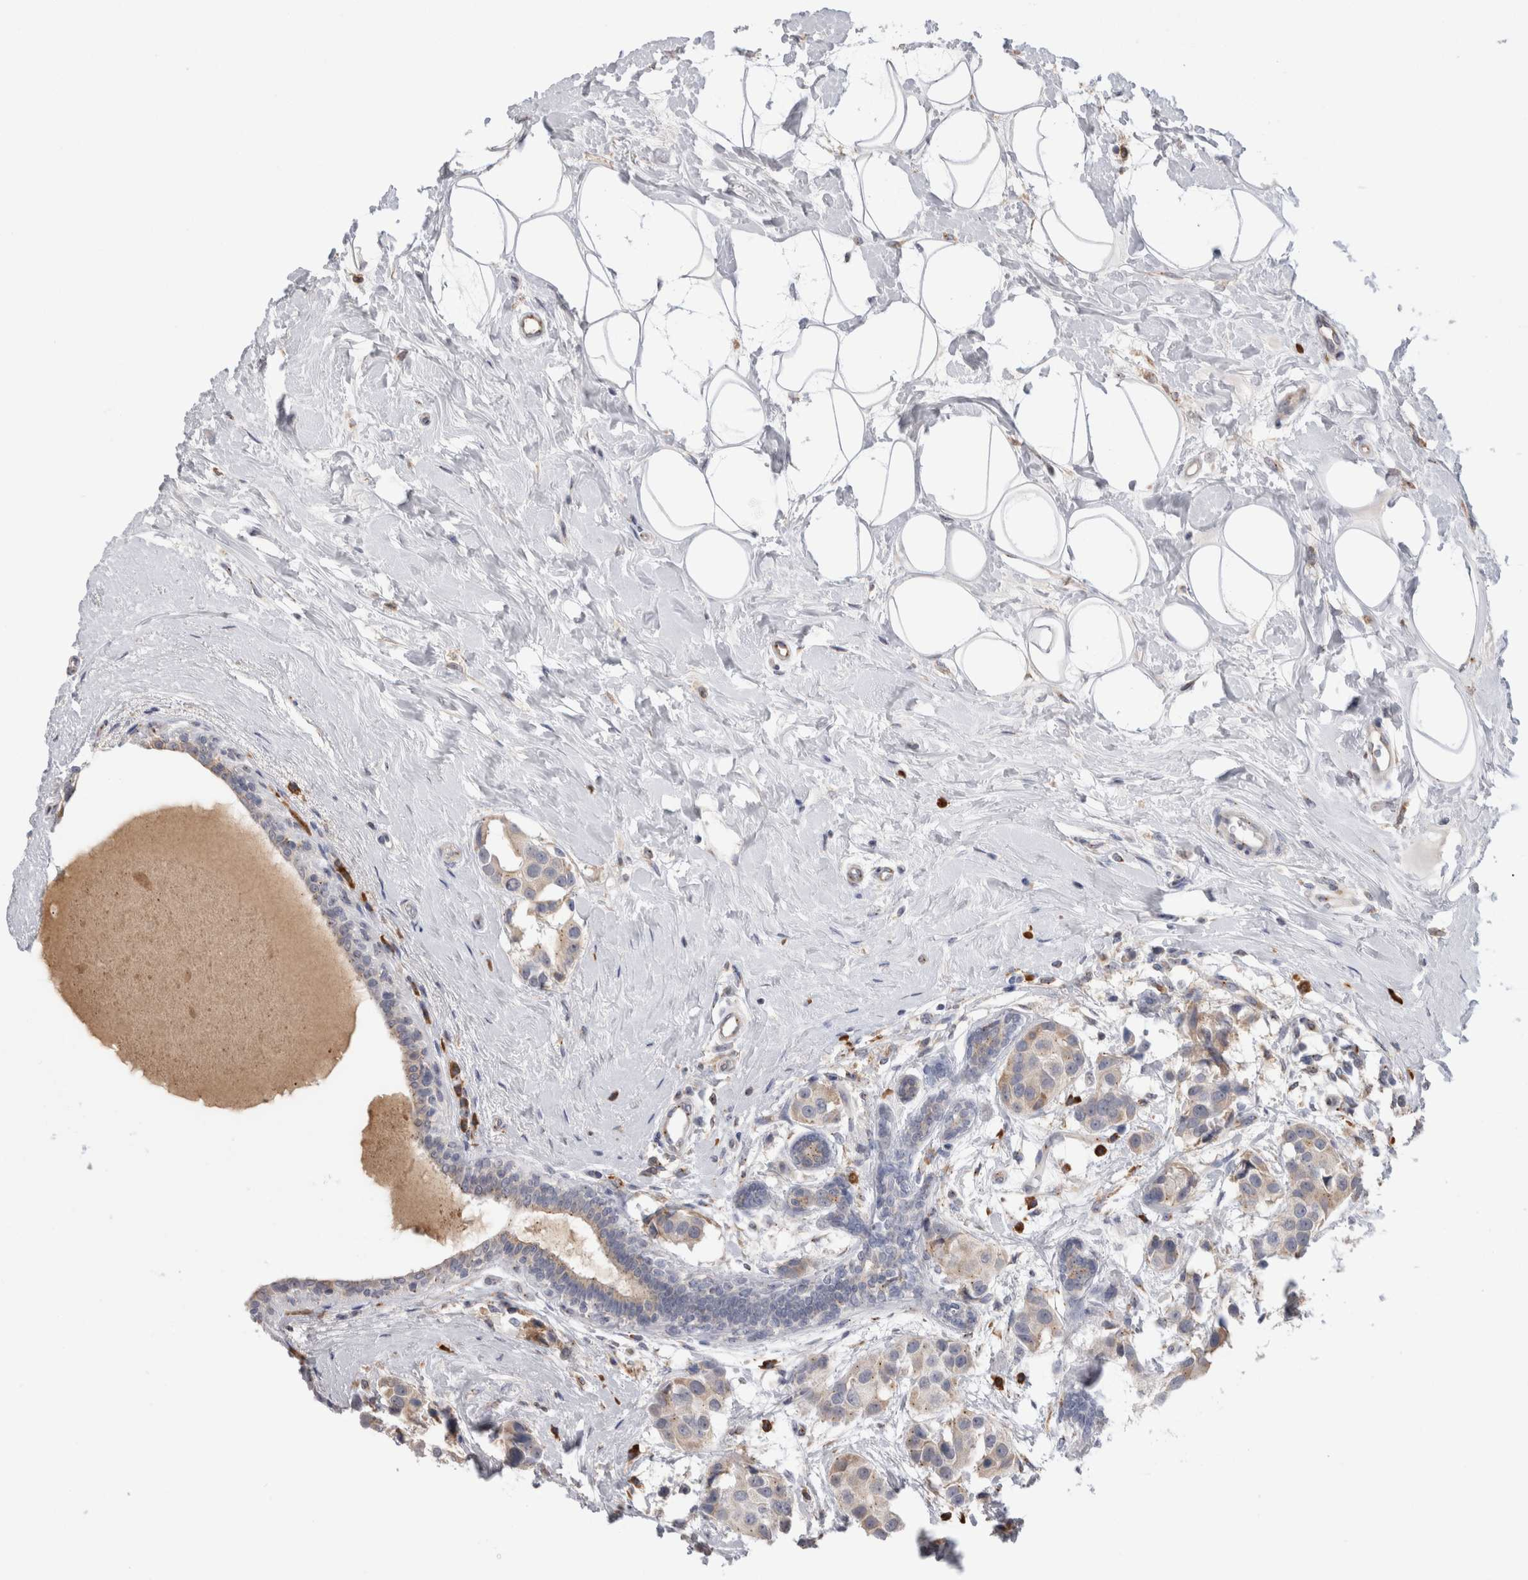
{"staining": {"intensity": "weak", "quantity": "<25%", "location": "cytoplasmic/membranous"}, "tissue": "breast cancer", "cell_type": "Tumor cells", "image_type": "cancer", "snomed": [{"axis": "morphology", "description": "Normal tissue, NOS"}, {"axis": "morphology", "description": "Duct carcinoma"}, {"axis": "topography", "description": "Breast"}], "caption": "Immunohistochemistry (IHC) image of neoplastic tissue: human breast cancer stained with DAB reveals no significant protein expression in tumor cells. (Stains: DAB (3,3'-diaminobenzidine) immunohistochemistry with hematoxylin counter stain, Microscopy: brightfield microscopy at high magnification).", "gene": "ZNF341", "patient": {"sex": "female", "age": 39}}